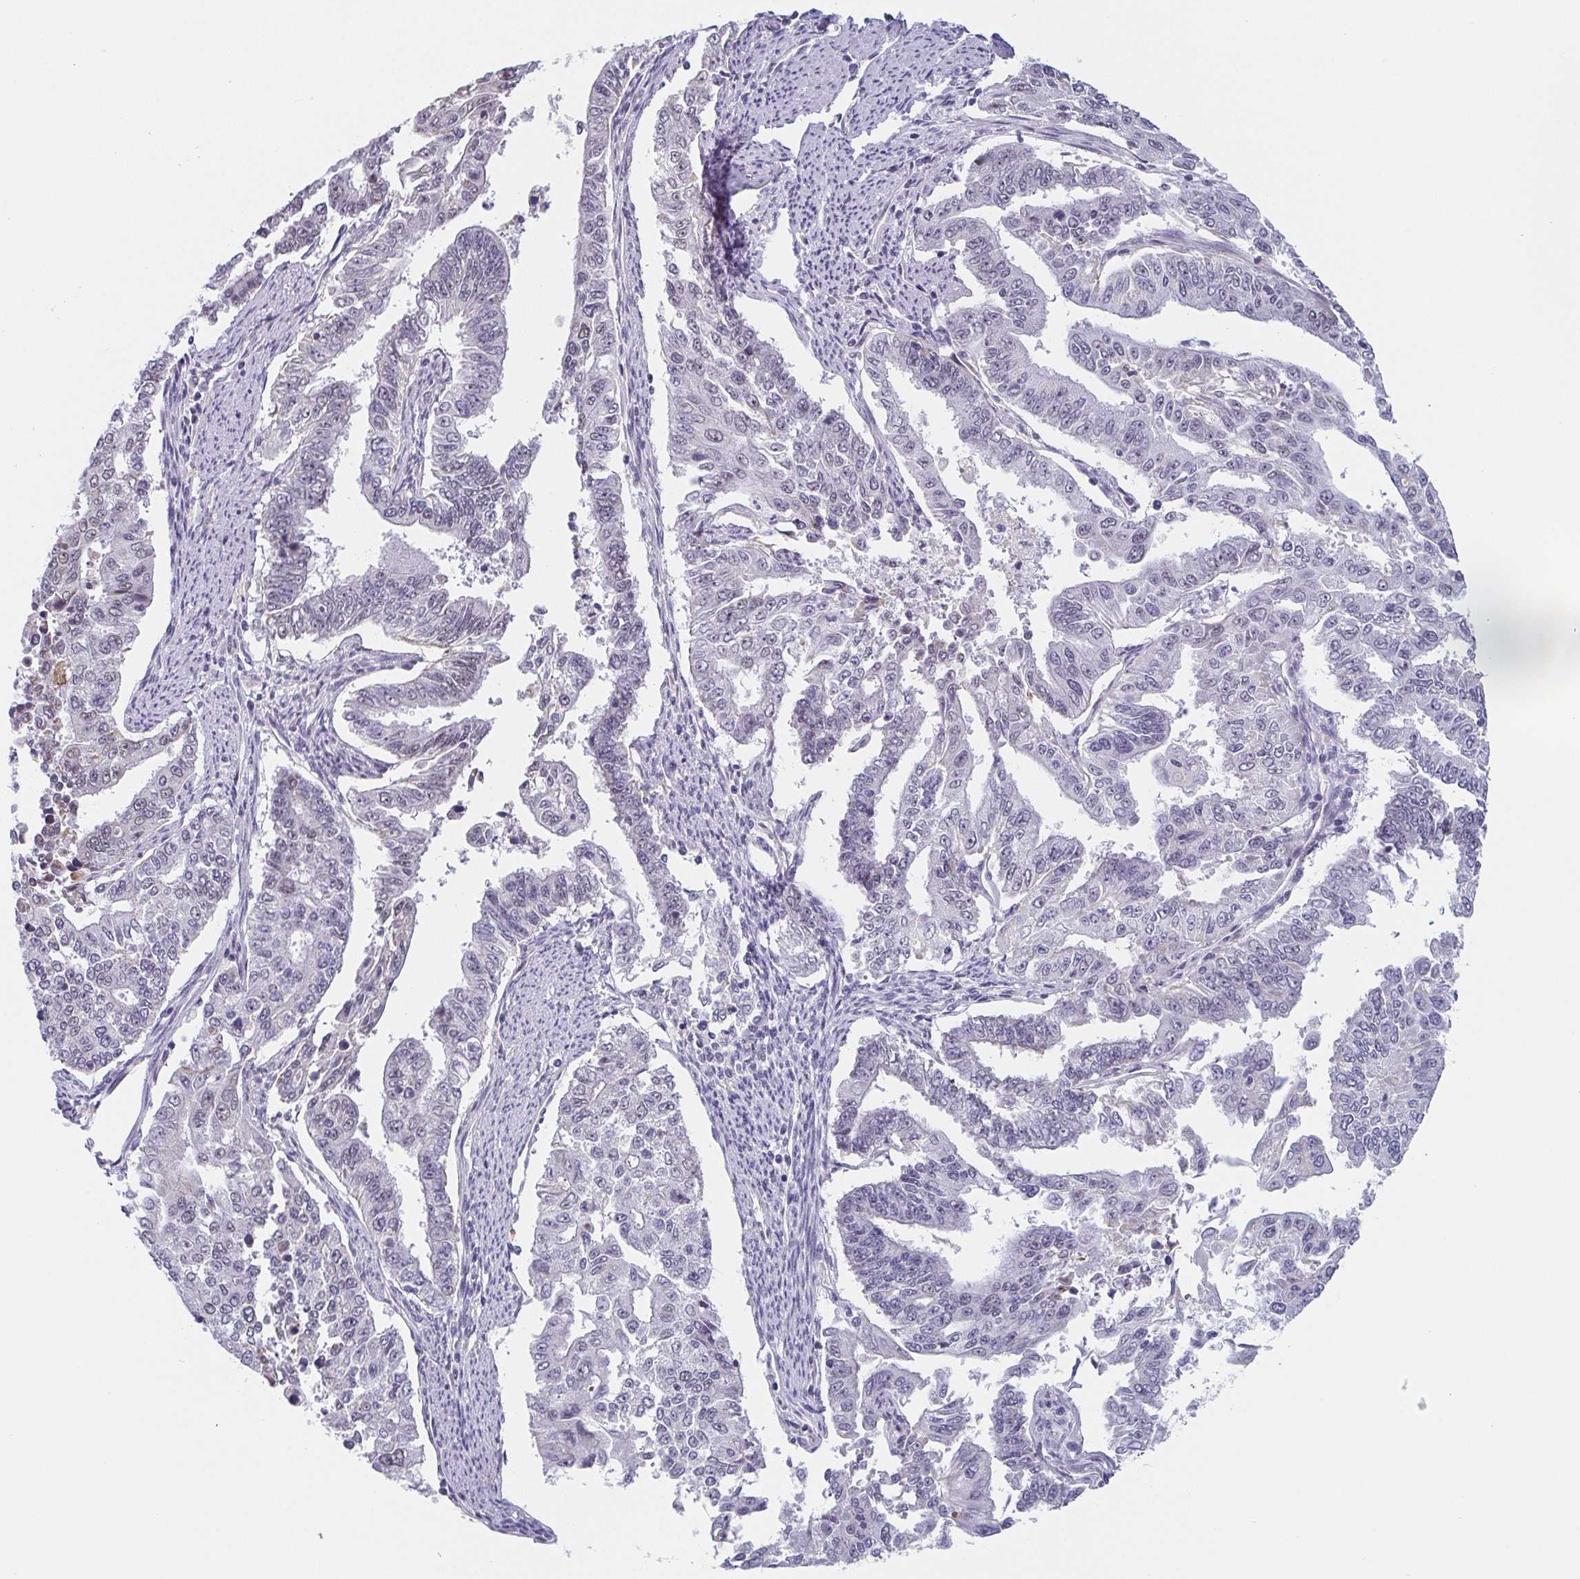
{"staining": {"intensity": "negative", "quantity": "none", "location": "none"}, "tissue": "endometrial cancer", "cell_type": "Tumor cells", "image_type": "cancer", "snomed": [{"axis": "morphology", "description": "Adenocarcinoma, NOS"}, {"axis": "topography", "description": "Uterus"}], "caption": "IHC image of endometrial adenocarcinoma stained for a protein (brown), which exhibits no positivity in tumor cells.", "gene": "EXOSC7", "patient": {"sex": "female", "age": 59}}